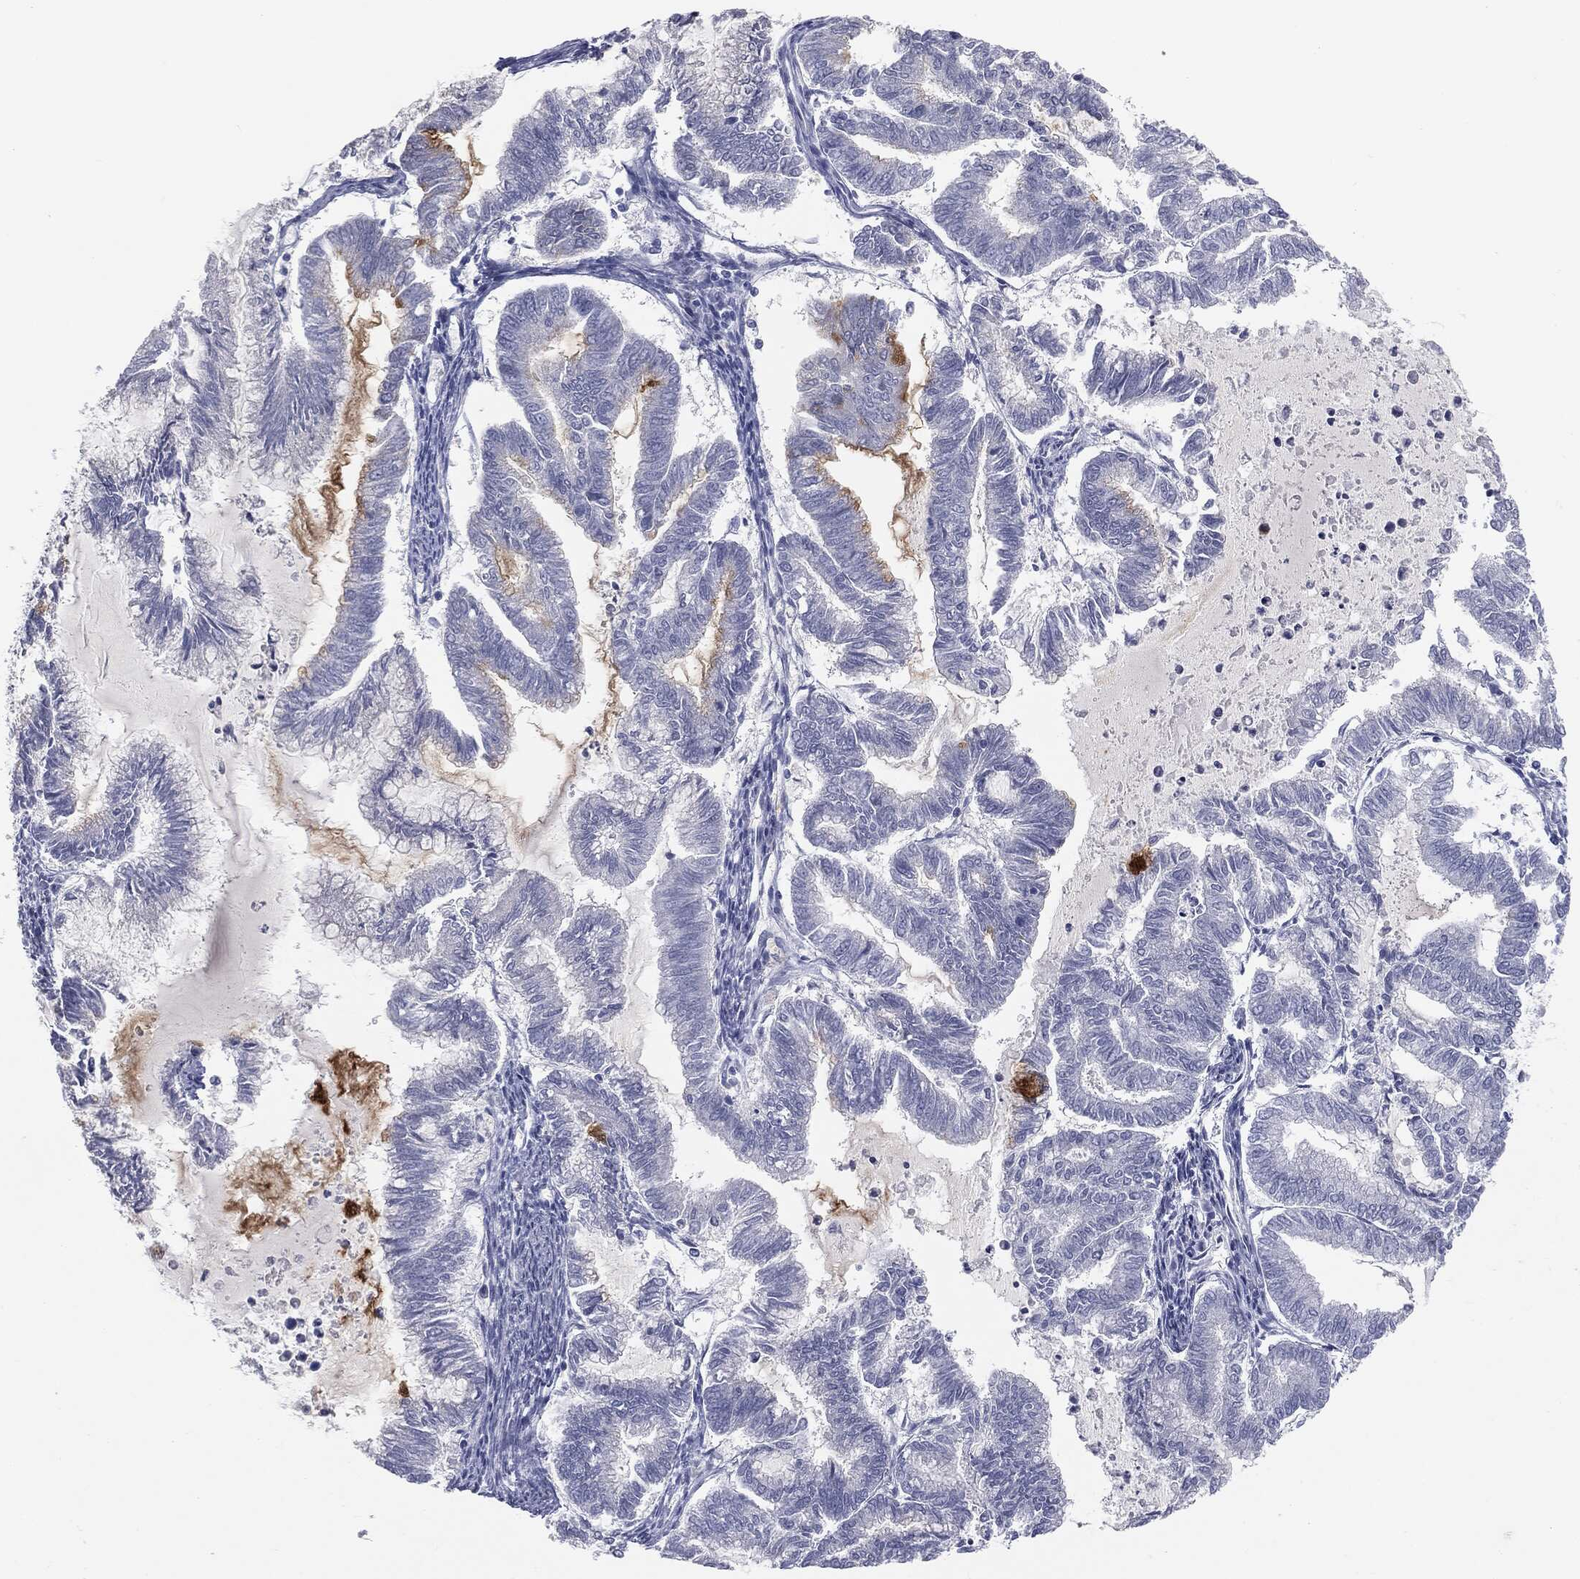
{"staining": {"intensity": "moderate", "quantity": "<25%", "location": "cytoplasmic/membranous"}, "tissue": "endometrial cancer", "cell_type": "Tumor cells", "image_type": "cancer", "snomed": [{"axis": "morphology", "description": "Adenocarcinoma, NOS"}, {"axis": "topography", "description": "Endometrium"}], "caption": "Immunohistochemistry staining of endometrial cancer, which shows low levels of moderate cytoplasmic/membranous expression in about <25% of tumor cells indicating moderate cytoplasmic/membranous protein positivity. The staining was performed using DAB (brown) for protein detection and nuclei were counterstained in hematoxylin (blue).", "gene": "MUC5AC", "patient": {"sex": "female", "age": 79}}